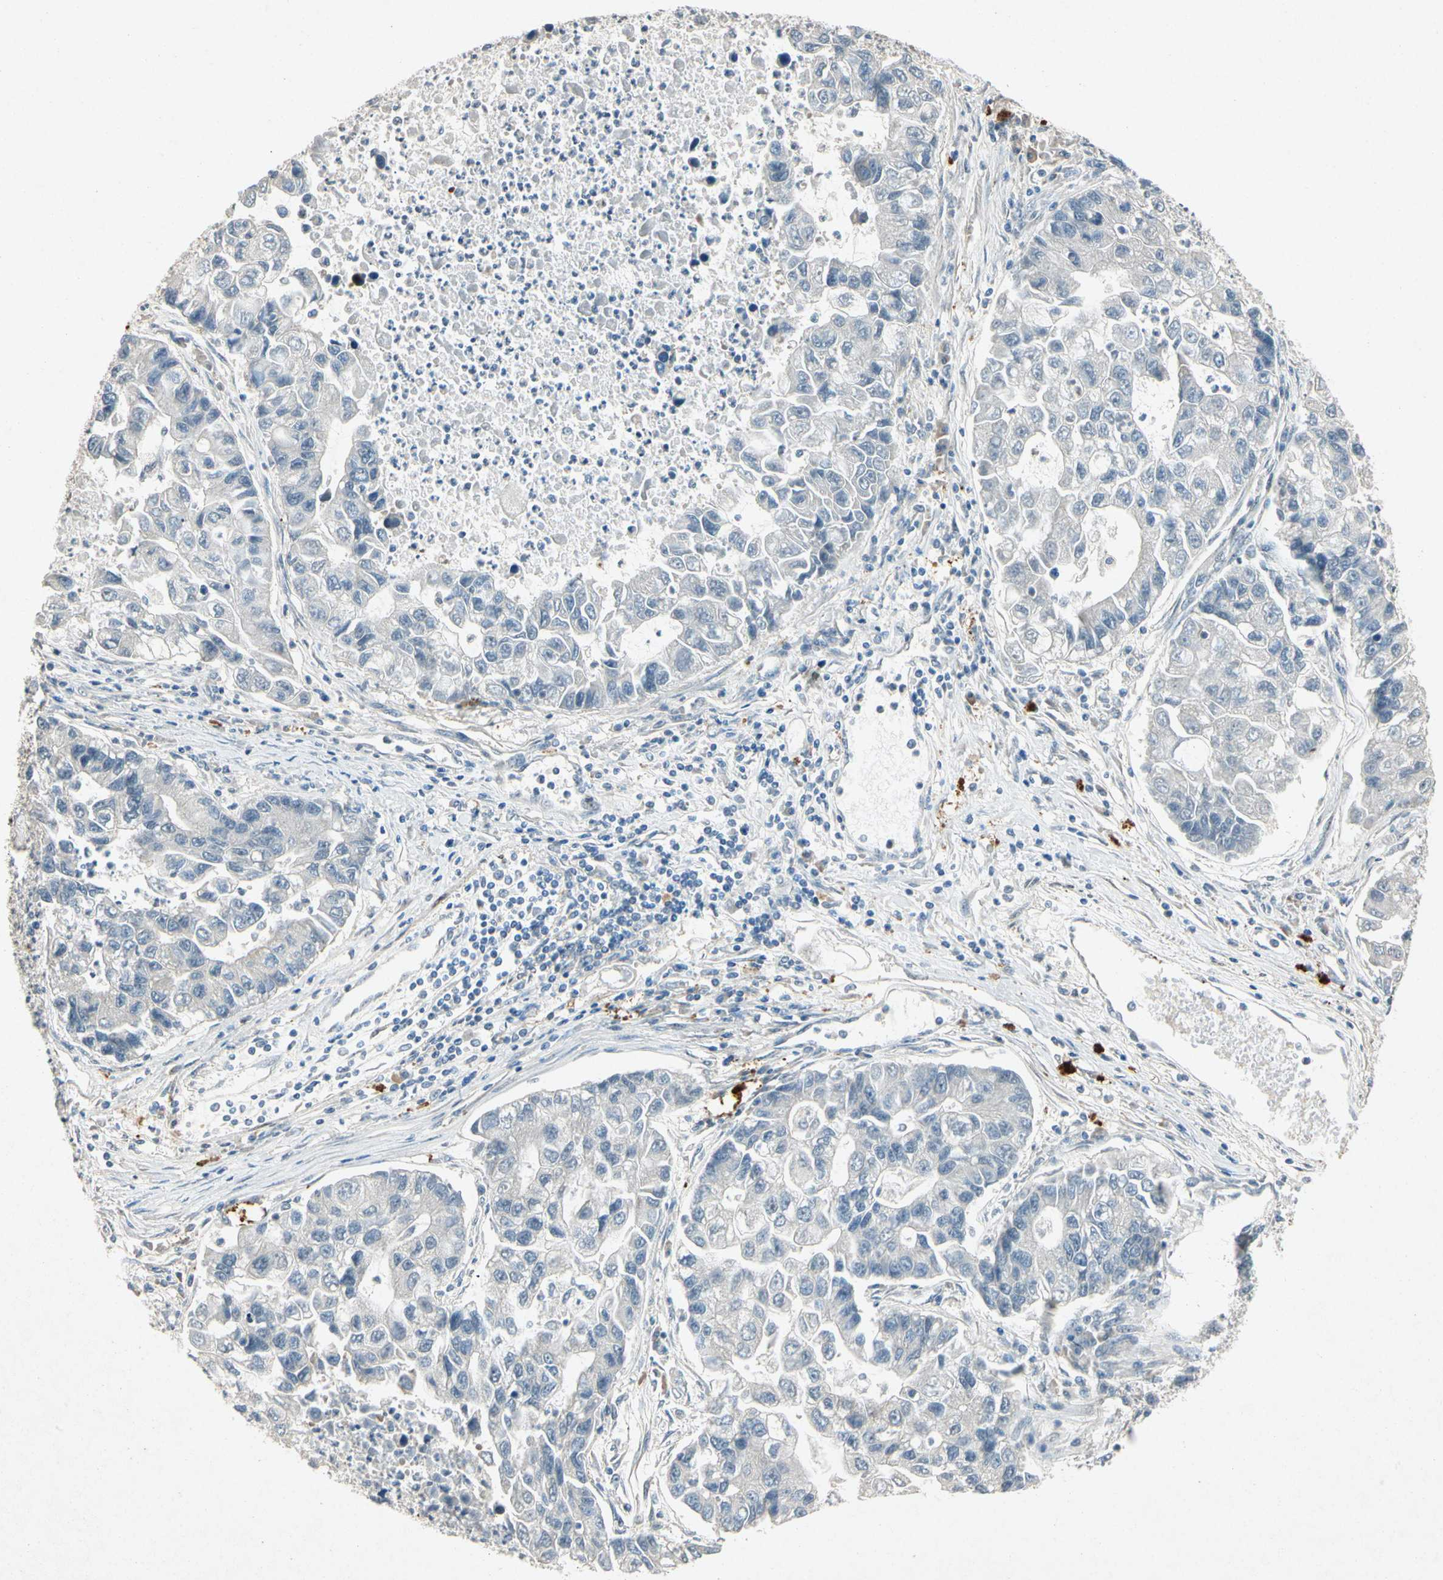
{"staining": {"intensity": "negative", "quantity": "none", "location": "none"}, "tissue": "lung cancer", "cell_type": "Tumor cells", "image_type": "cancer", "snomed": [{"axis": "morphology", "description": "Adenocarcinoma, NOS"}, {"axis": "topography", "description": "Lung"}], "caption": "High magnification brightfield microscopy of adenocarcinoma (lung) stained with DAB (brown) and counterstained with hematoxylin (blue): tumor cells show no significant positivity.", "gene": "HSPA1B", "patient": {"sex": "female", "age": 51}}